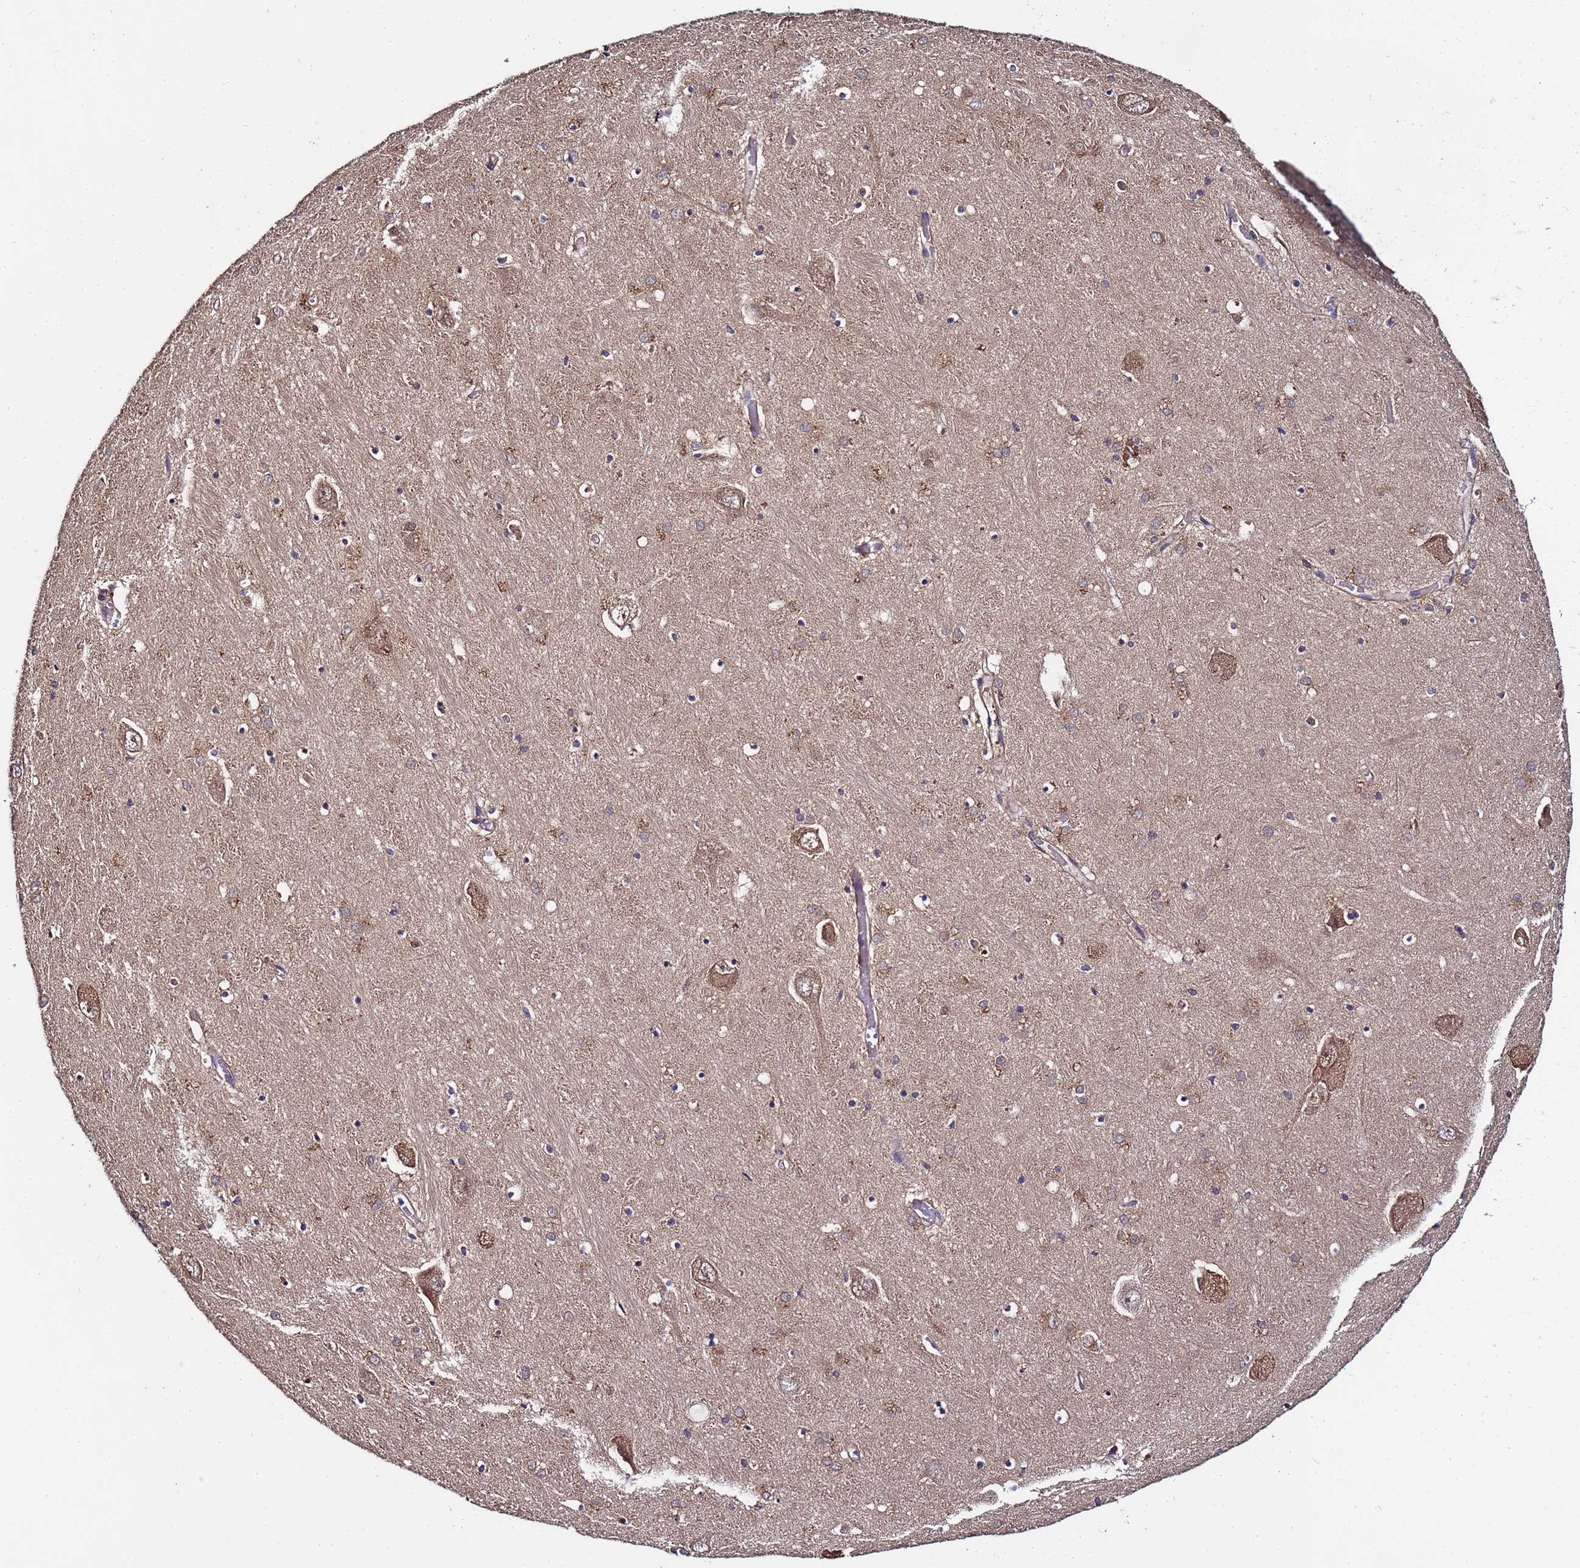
{"staining": {"intensity": "negative", "quantity": "none", "location": "none"}, "tissue": "hippocampus", "cell_type": "Glial cells", "image_type": "normal", "snomed": [{"axis": "morphology", "description": "Normal tissue, NOS"}, {"axis": "topography", "description": "Hippocampus"}], "caption": "The image displays no significant staining in glial cells of hippocampus. (DAB (3,3'-diaminobenzidine) immunohistochemistry visualized using brightfield microscopy, high magnification).", "gene": "NAXE", "patient": {"sex": "male", "age": 70}}